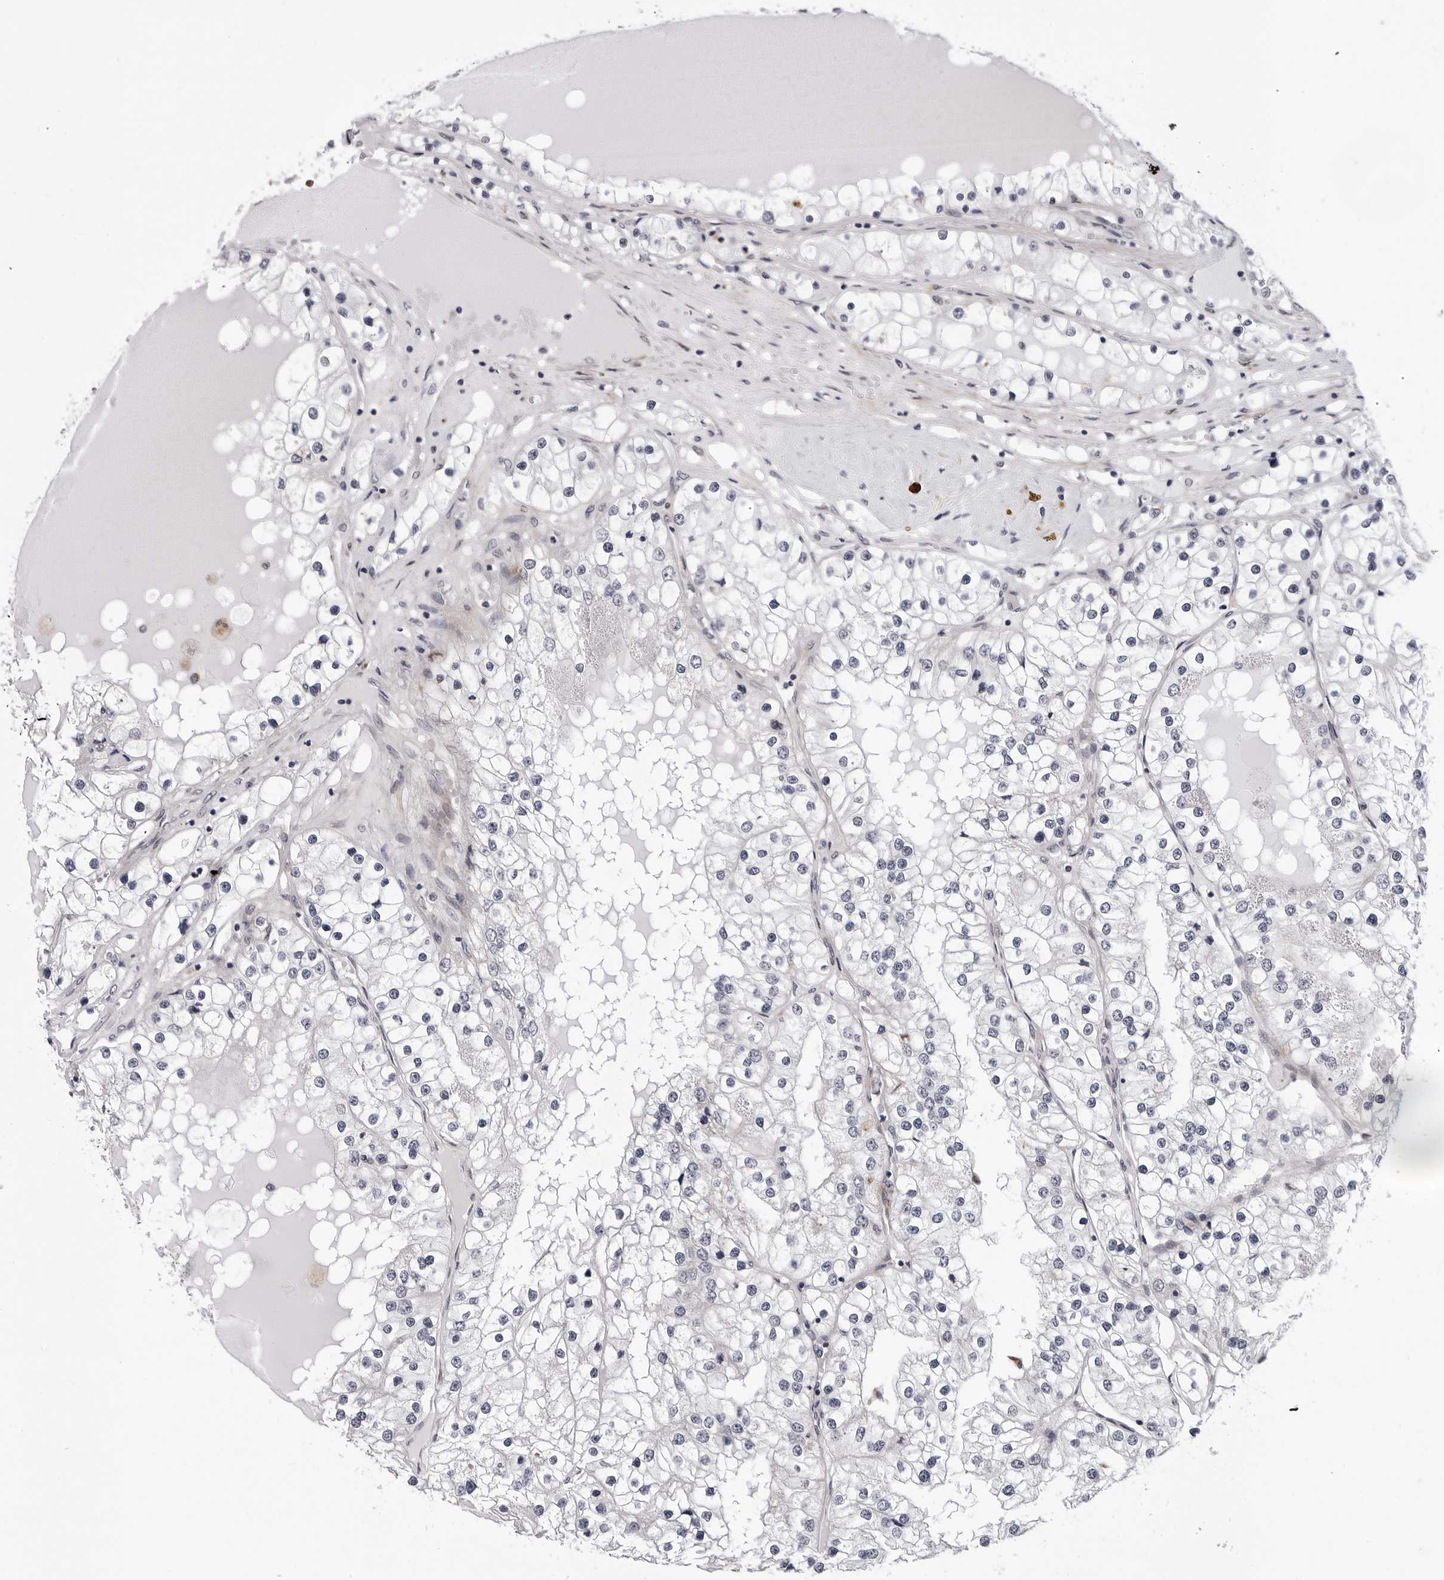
{"staining": {"intensity": "negative", "quantity": "none", "location": "none"}, "tissue": "renal cancer", "cell_type": "Tumor cells", "image_type": "cancer", "snomed": [{"axis": "morphology", "description": "Adenocarcinoma, NOS"}, {"axis": "topography", "description": "Kidney"}], "caption": "Immunohistochemistry (IHC) of renal adenocarcinoma displays no expression in tumor cells. (Brightfield microscopy of DAB (3,3'-diaminobenzidine) immunohistochemistry at high magnification).", "gene": "KIAA1614", "patient": {"sex": "male", "age": 68}}